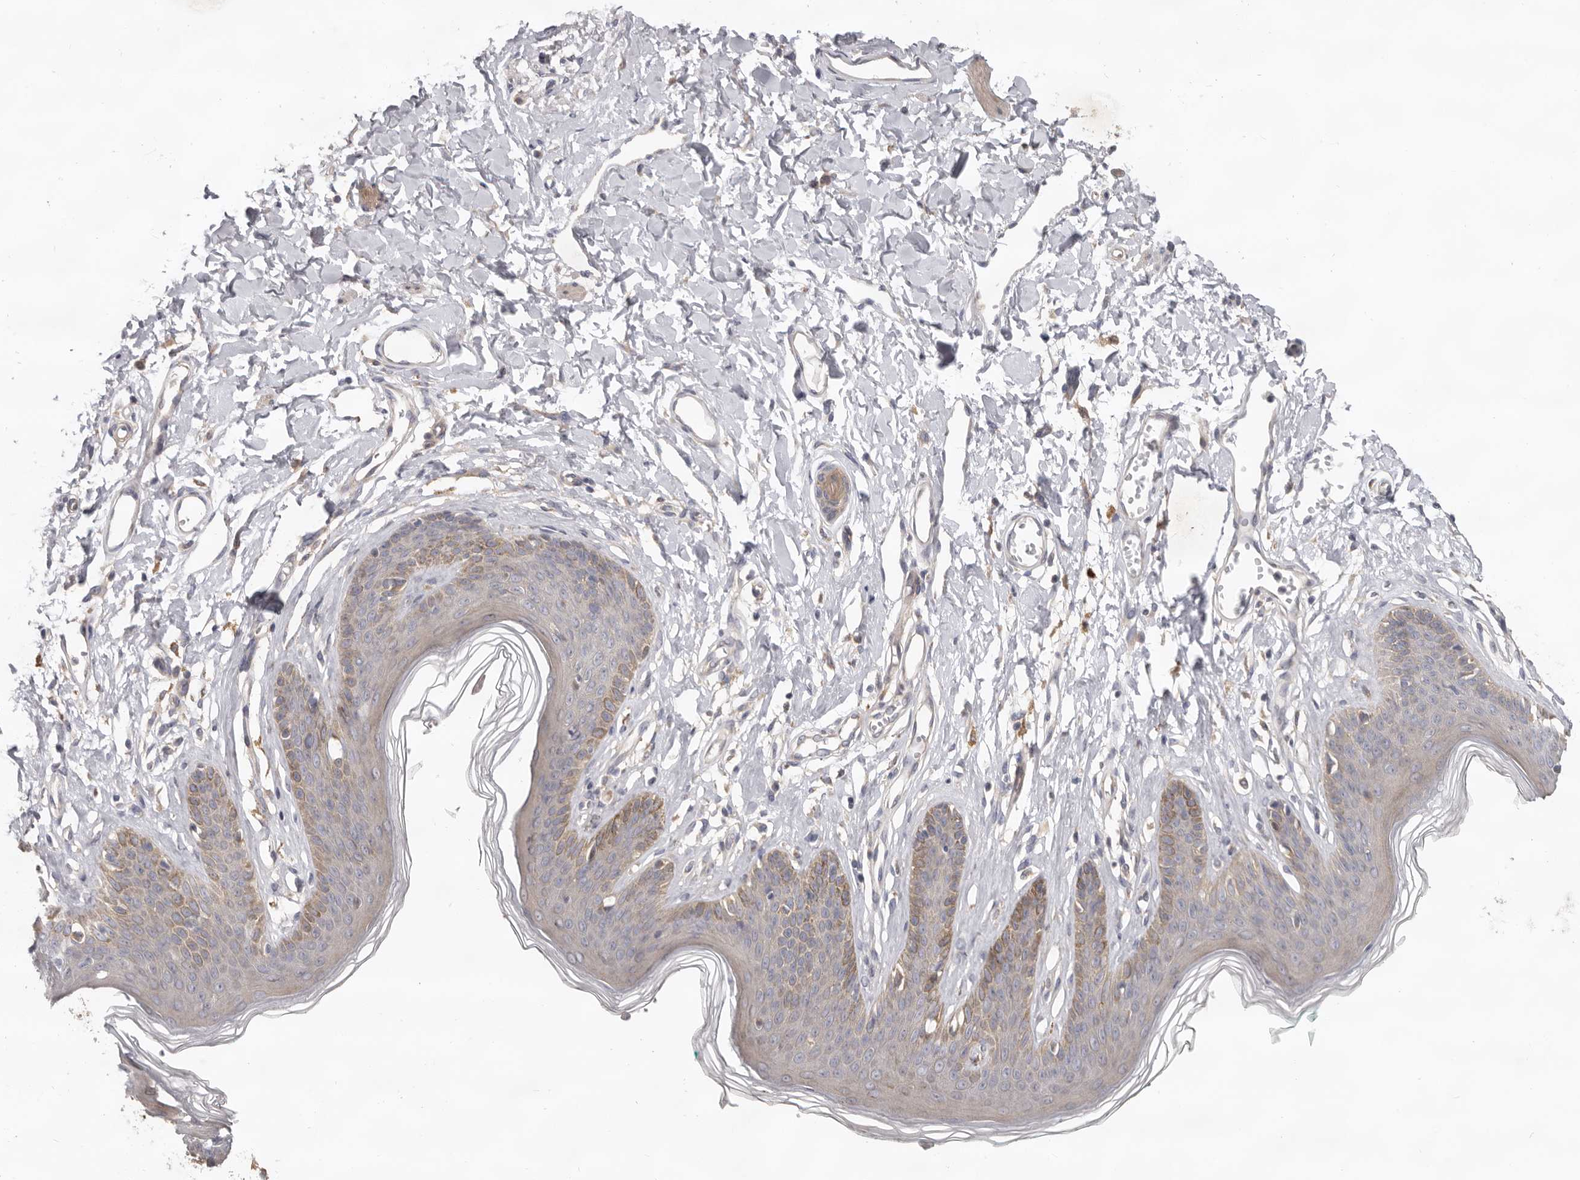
{"staining": {"intensity": "weak", "quantity": "<25%", "location": "cytoplasmic/membranous"}, "tissue": "skin", "cell_type": "Epidermal cells", "image_type": "normal", "snomed": [{"axis": "morphology", "description": "Normal tissue, NOS"}, {"axis": "morphology", "description": "Squamous cell carcinoma, NOS"}, {"axis": "topography", "description": "Vulva"}], "caption": "Immunohistochemical staining of unremarkable skin shows no significant staining in epidermal cells. The staining was performed using DAB to visualize the protein expression in brown, while the nuclei were stained in blue with hematoxylin (Magnification: 20x).", "gene": "HINT3", "patient": {"sex": "female", "age": 85}}